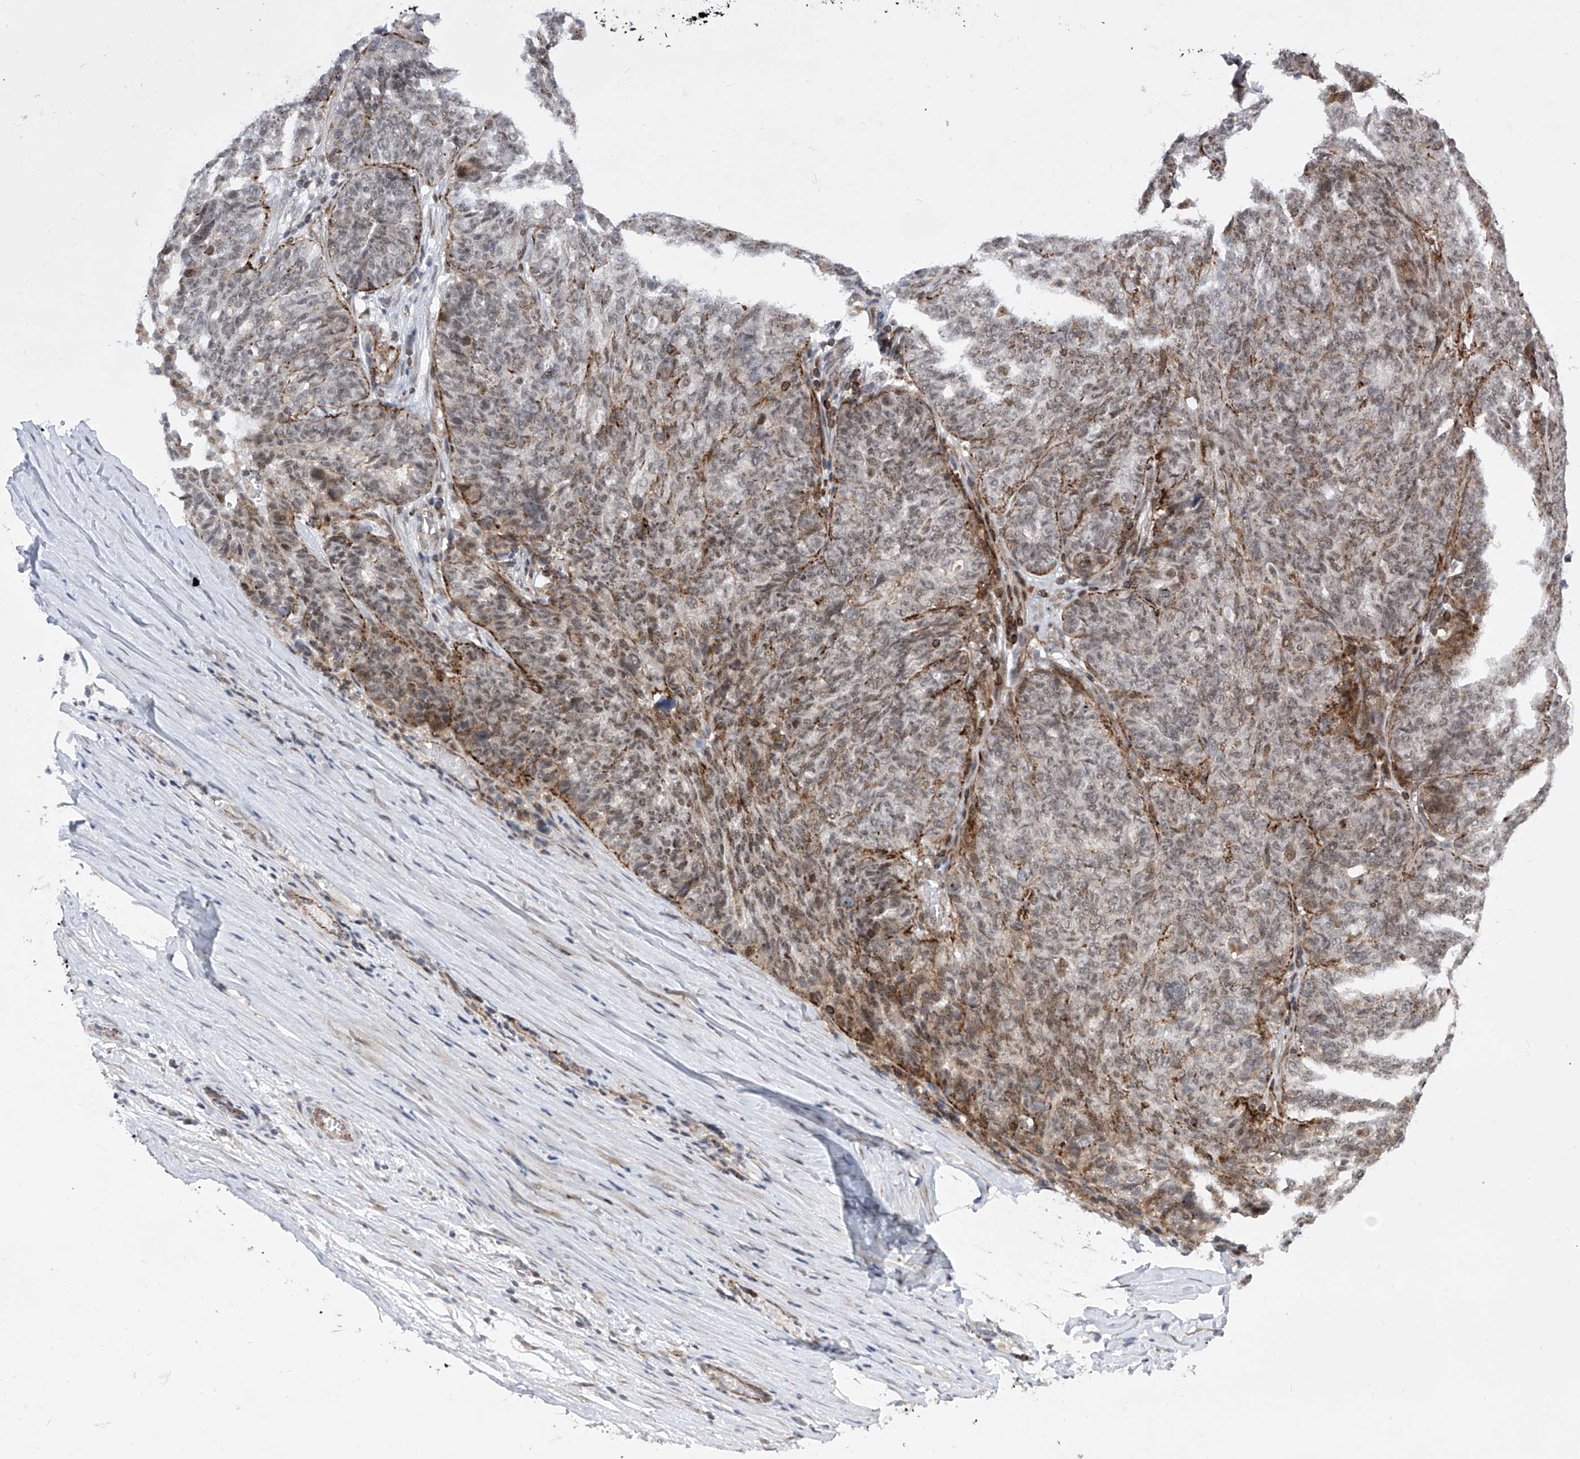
{"staining": {"intensity": "moderate", "quantity": "25%-75%", "location": "cytoplasmic/membranous,nuclear"}, "tissue": "ovarian cancer", "cell_type": "Tumor cells", "image_type": "cancer", "snomed": [{"axis": "morphology", "description": "Cystadenocarcinoma, serous, NOS"}, {"axis": "topography", "description": "Ovary"}], "caption": "Immunohistochemistry staining of ovarian cancer (serous cystadenocarcinoma), which shows medium levels of moderate cytoplasmic/membranous and nuclear staining in about 25%-75% of tumor cells indicating moderate cytoplasmic/membranous and nuclear protein positivity. The staining was performed using DAB (brown) for protein detection and nuclei were counterstained in hematoxylin (blue).", "gene": "CEP290", "patient": {"sex": "female", "age": 59}}